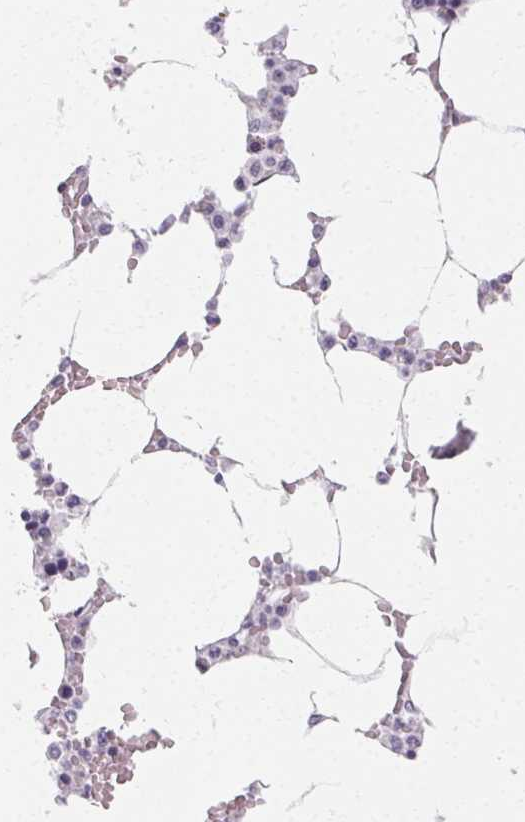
{"staining": {"intensity": "negative", "quantity": "none", "location": "none"}, "tissue": "bone marrow", "cell_type": "Hematopoietic cells", "image_type": "normal", "snomed": [{"axis": "morphology", "description": "Normal tissue, NOS"}, {"axis": "topography", "description": "Bone marrow"}], "caption": "DAB (3,3'-diaminobenzidine) immunohistochemical staining of benign human bone marrow demonstrates no significant expression in hematopoietic cells.", "gene": "SYNPR", "patient": {"sex": "male", "age": 64}}